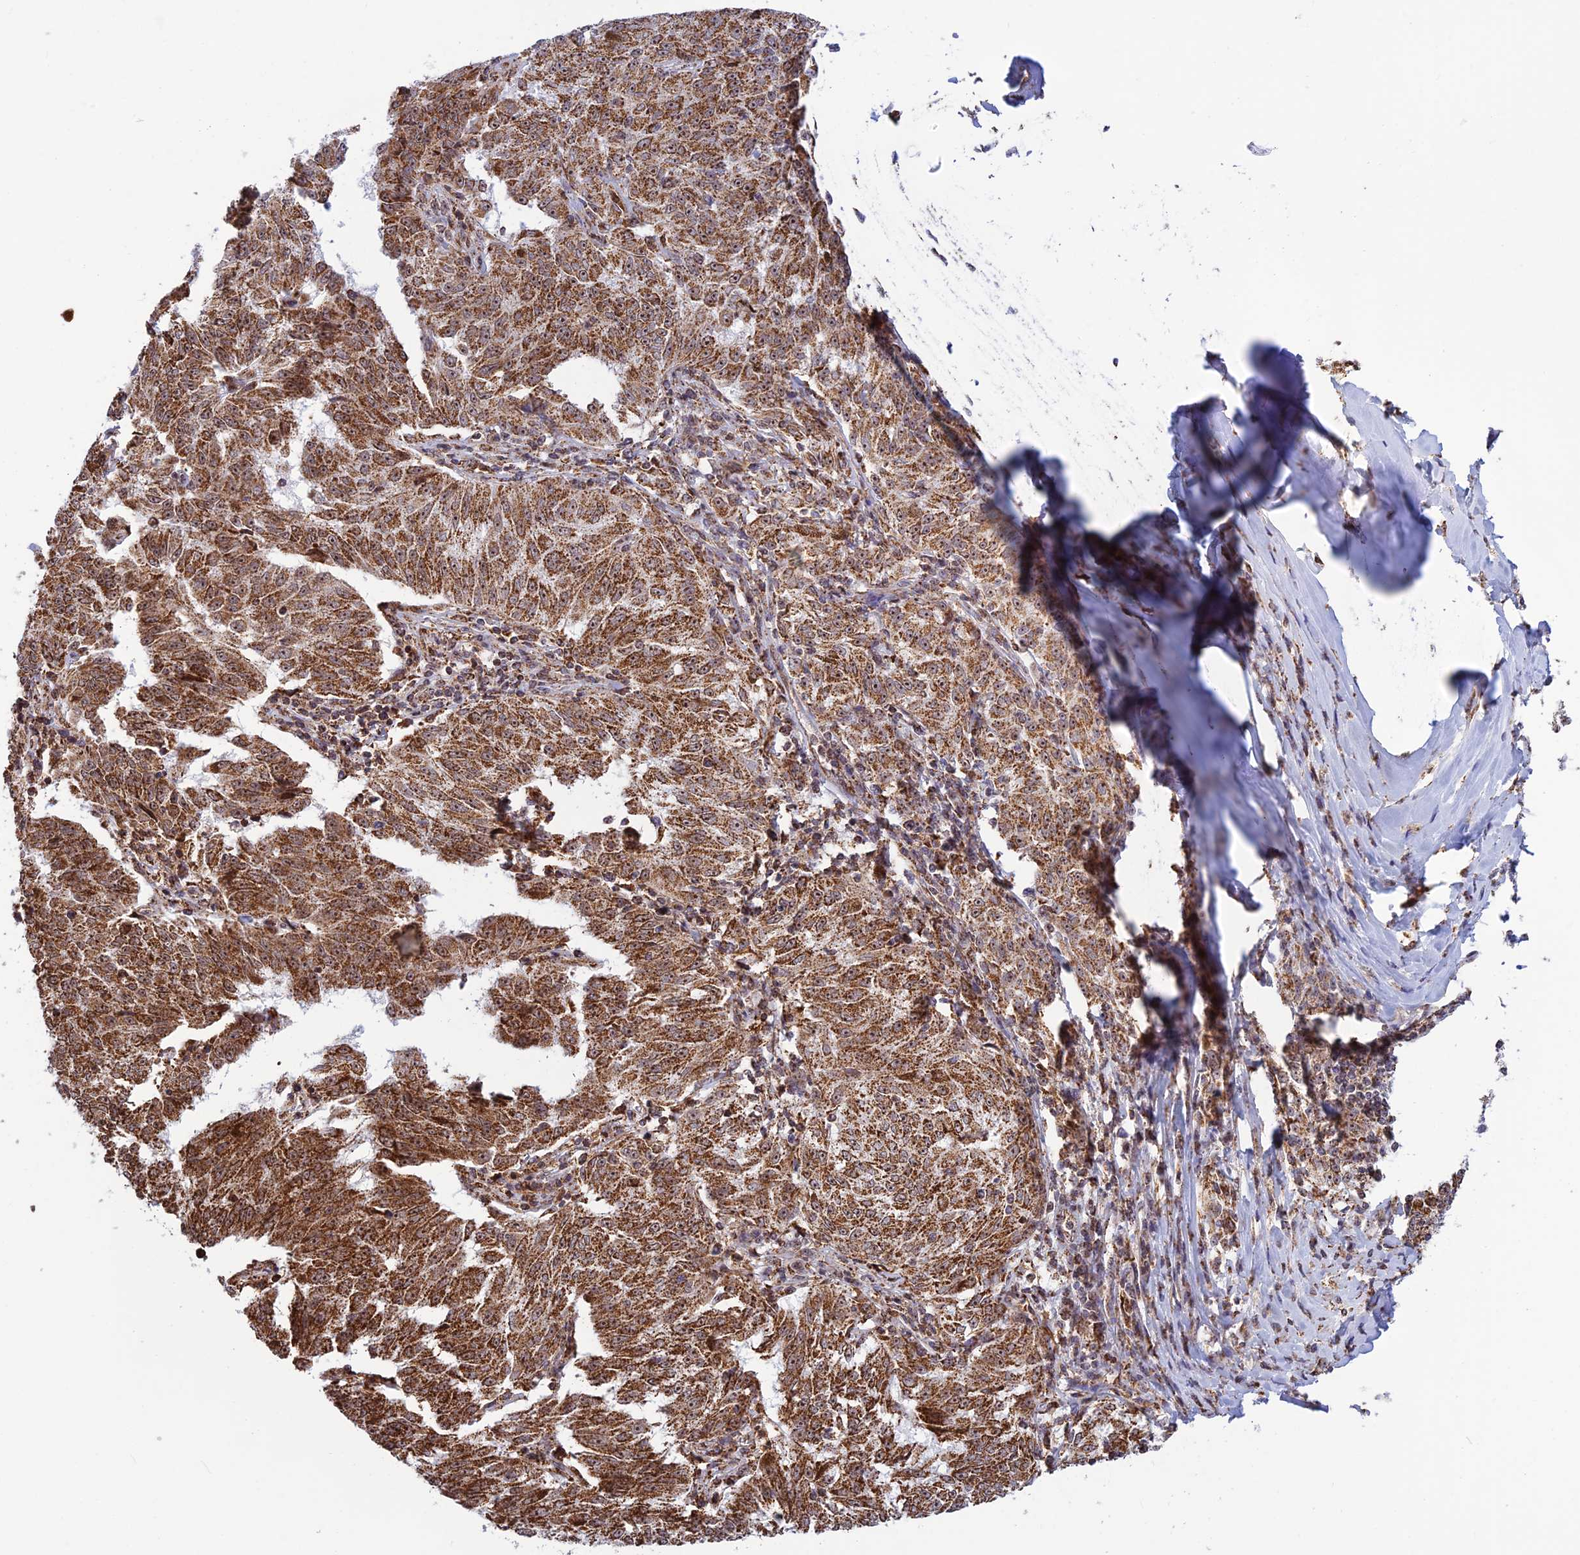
{"staining": {"intensity": "moderate", "quantity": "25%-75%", "location": "cytoplasmic/membranous,nuclear"}, "tissue": "melanoma", "cell_type": "Tumor cells", "image_type": "cancer", "snomed": [{"axis": "morphology", "description": "Malignant melanoma, NOS"}, {"axis": "topography", "description": "Skin"}], "caption": "Malignant melanoma was stained to show a protein in brown. There is medium levels of moderate cytoplasmic/membranous and nuclear positivity in about 25%-75% of tumor cells.", "gene": "POLR1G", "patient": {"sex": "female", "age": 72}}